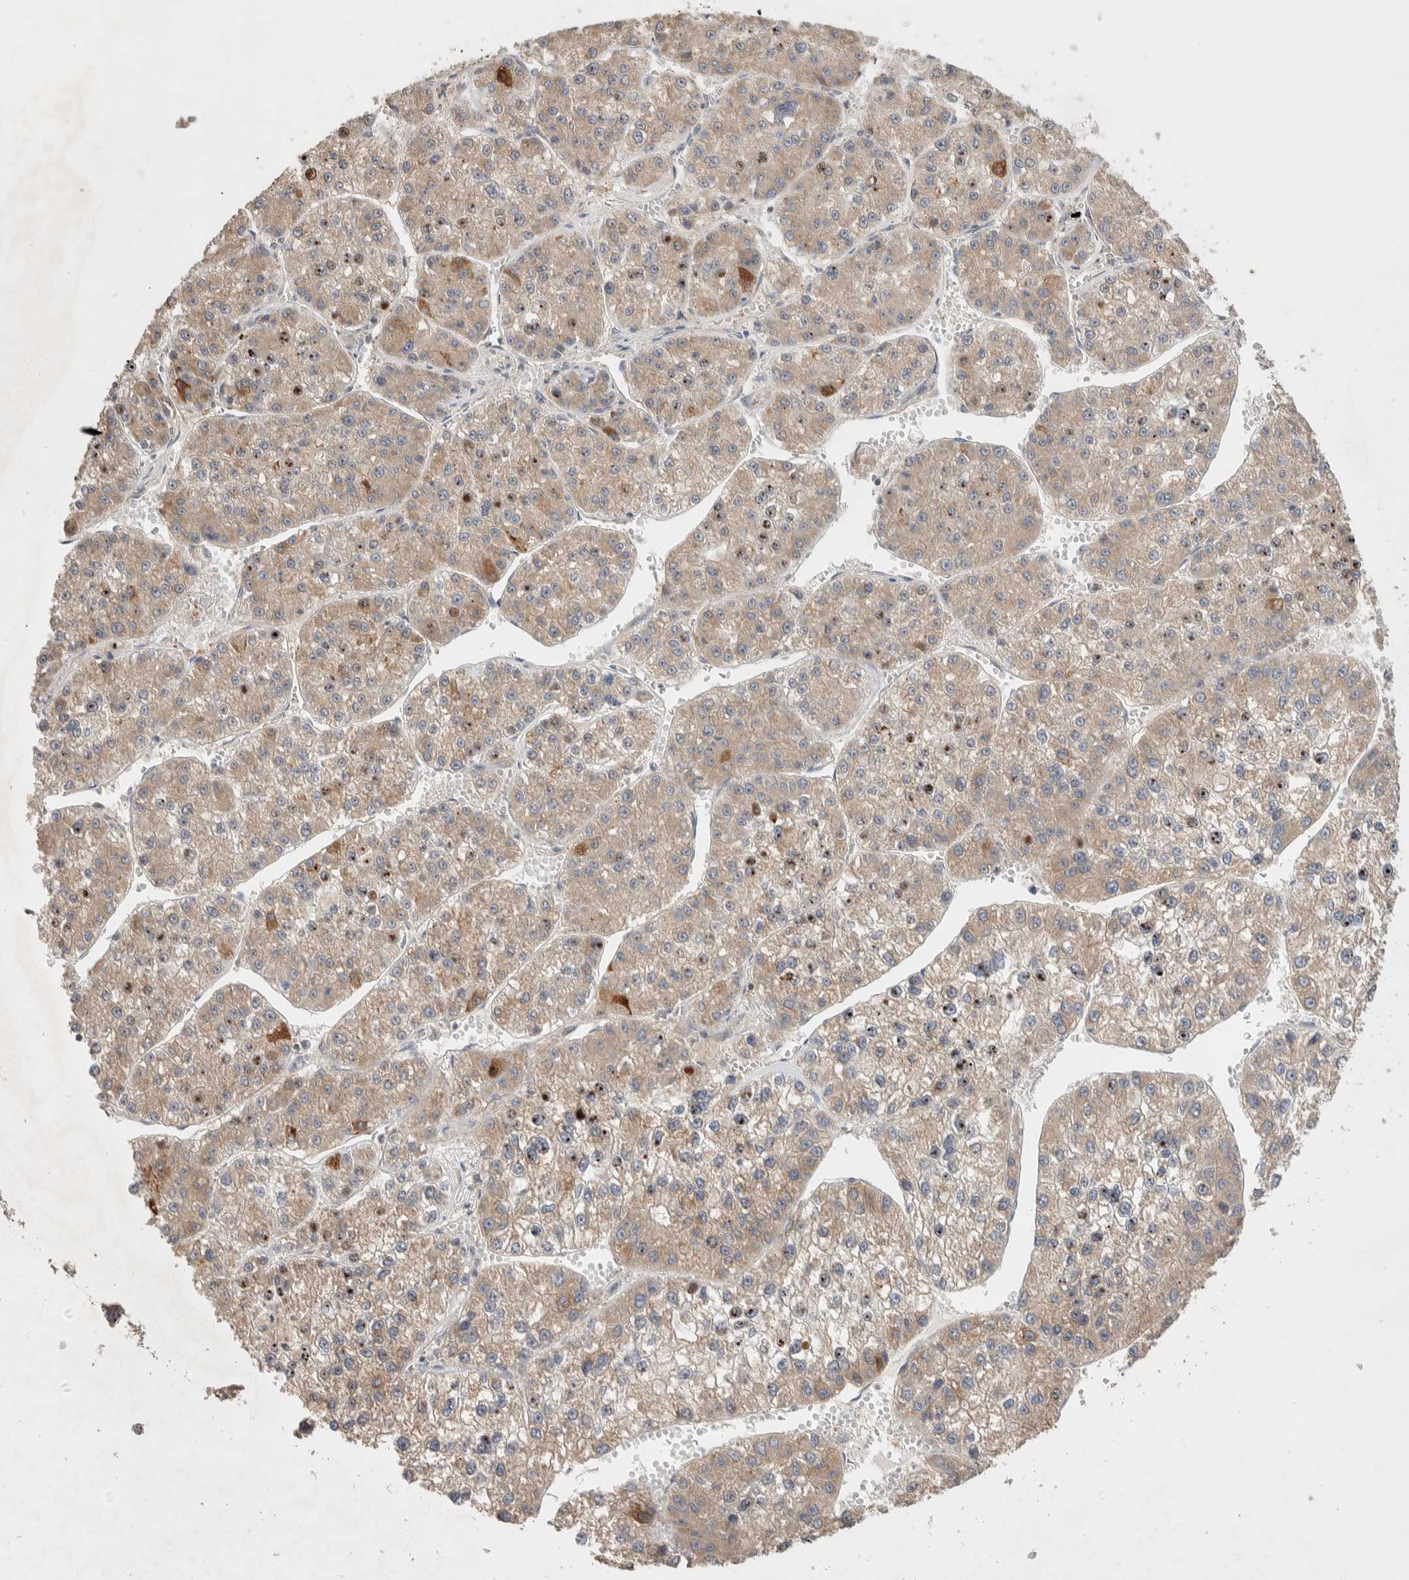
{"staining": {"intensity": "weak", "quantity": ">75%", "location": "cytoplasmic/membranous"}, "tissue": "liver cancer", "cell_type": "Tumor cells", "image_type": "cancer", "snomed": [{"axis": "morphology", "description": "Carcinoma, Hepatocellular, NOS"}, {"axis": "topography", "description": "Liver"}], "caption": "Protein expression analysis of human liver hepatocellular carcinoma reveals weak cytoplasmic/membranous expression in approximately >75% of tumor cells.", "gene": "DEPTOR", "patient": {"sex": "female", "age": 73}}